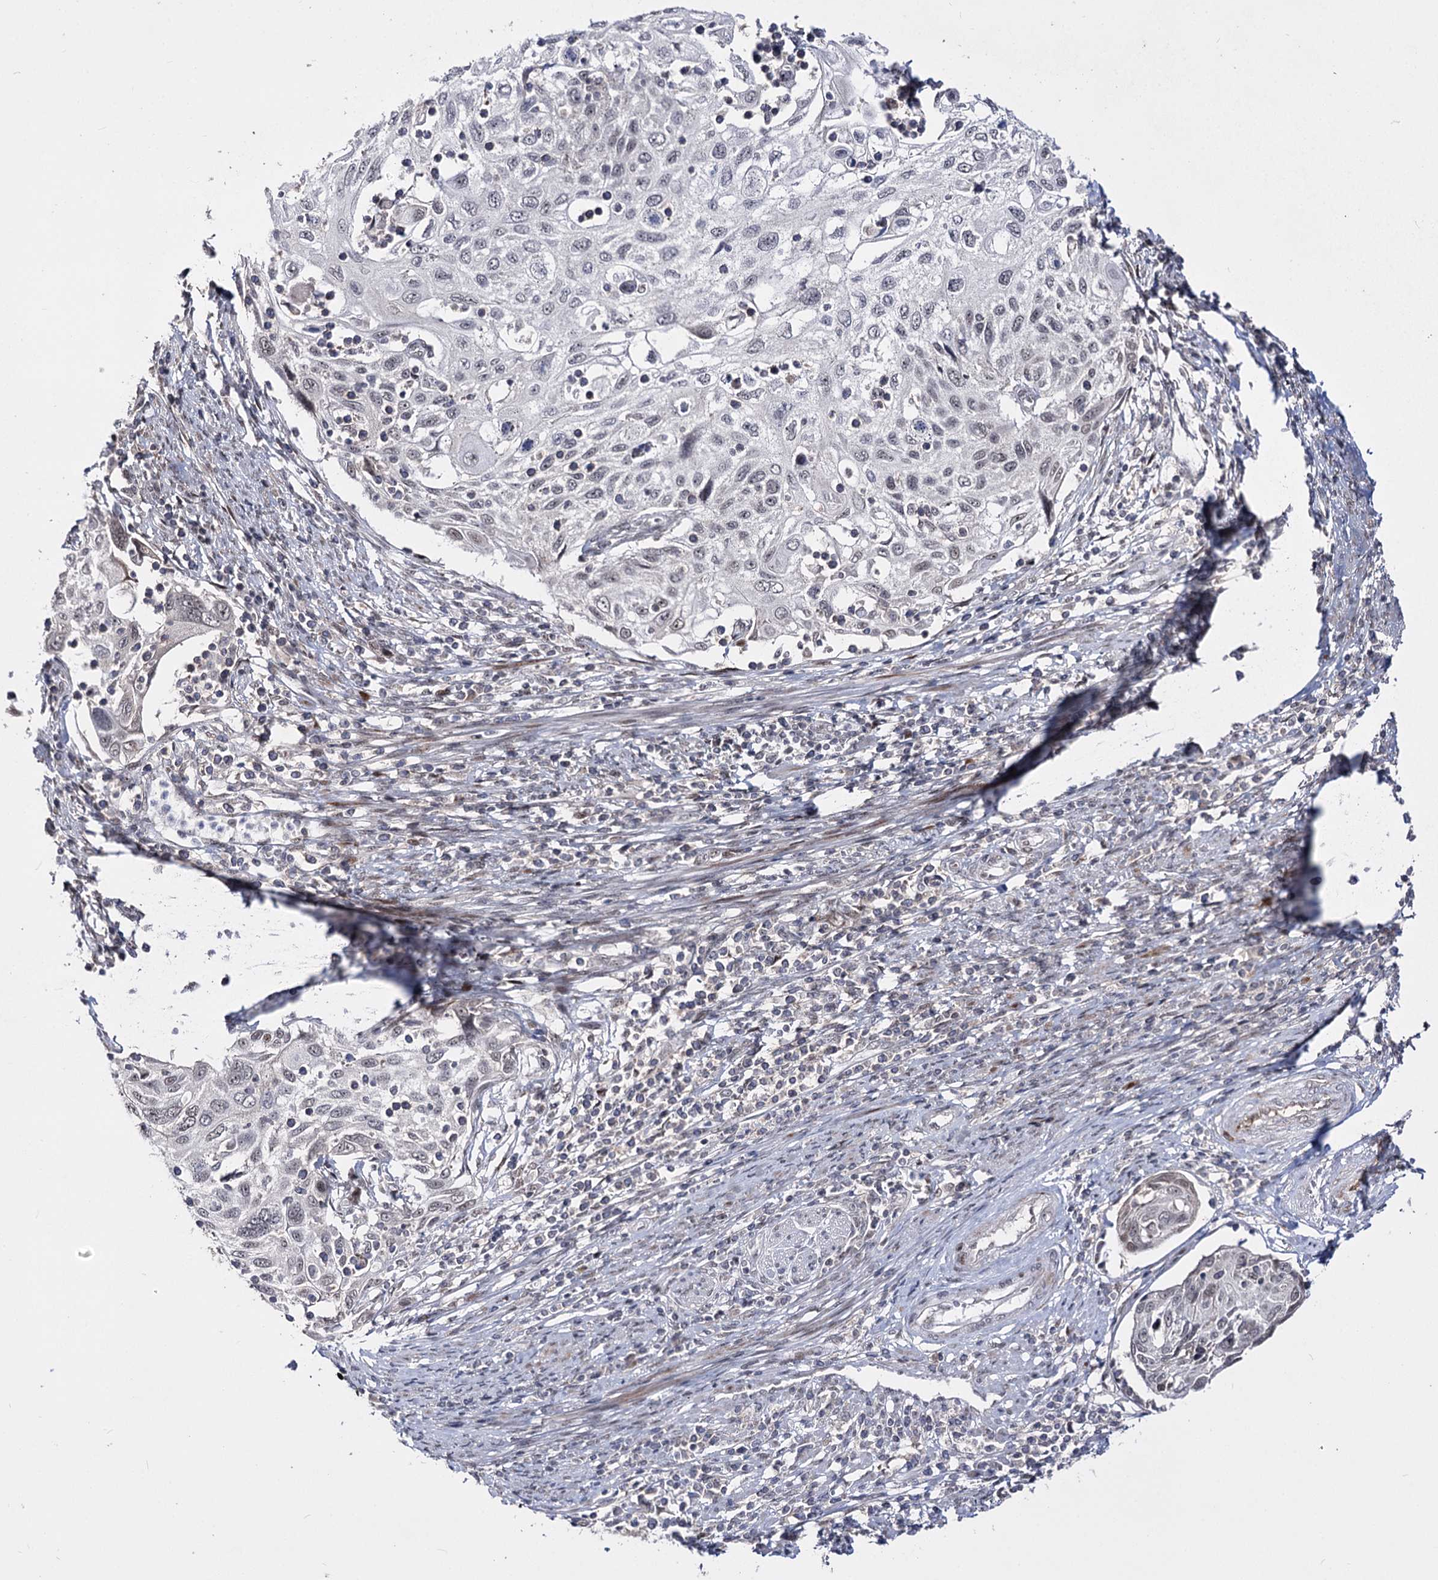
{"staining": {"intensity": "negative", "quantity": "none", "location": "none"}, "tissue": "cervical cancer", "cell_type": "Tumor cells", "image_type": "cancer", "snomed": [{"axis": "morphology", "description": "Squamous cell carcinoma, NOS"}, {"axis": "topography", "description": "Cervix"}], "caption": "A high-resolution micrograph shows immunohistochemistry staining of cervical cancer (squamous cell carcinoma), which demonstrates no significant expression in tumor cells. The staining is performed using DAB (3,3'-diaminobenzidine) brown chromogen with nuclei counter-stained in using hematoxylin.", "gene": "STOX1", "patient": {"sex": "female", "age": 70}}